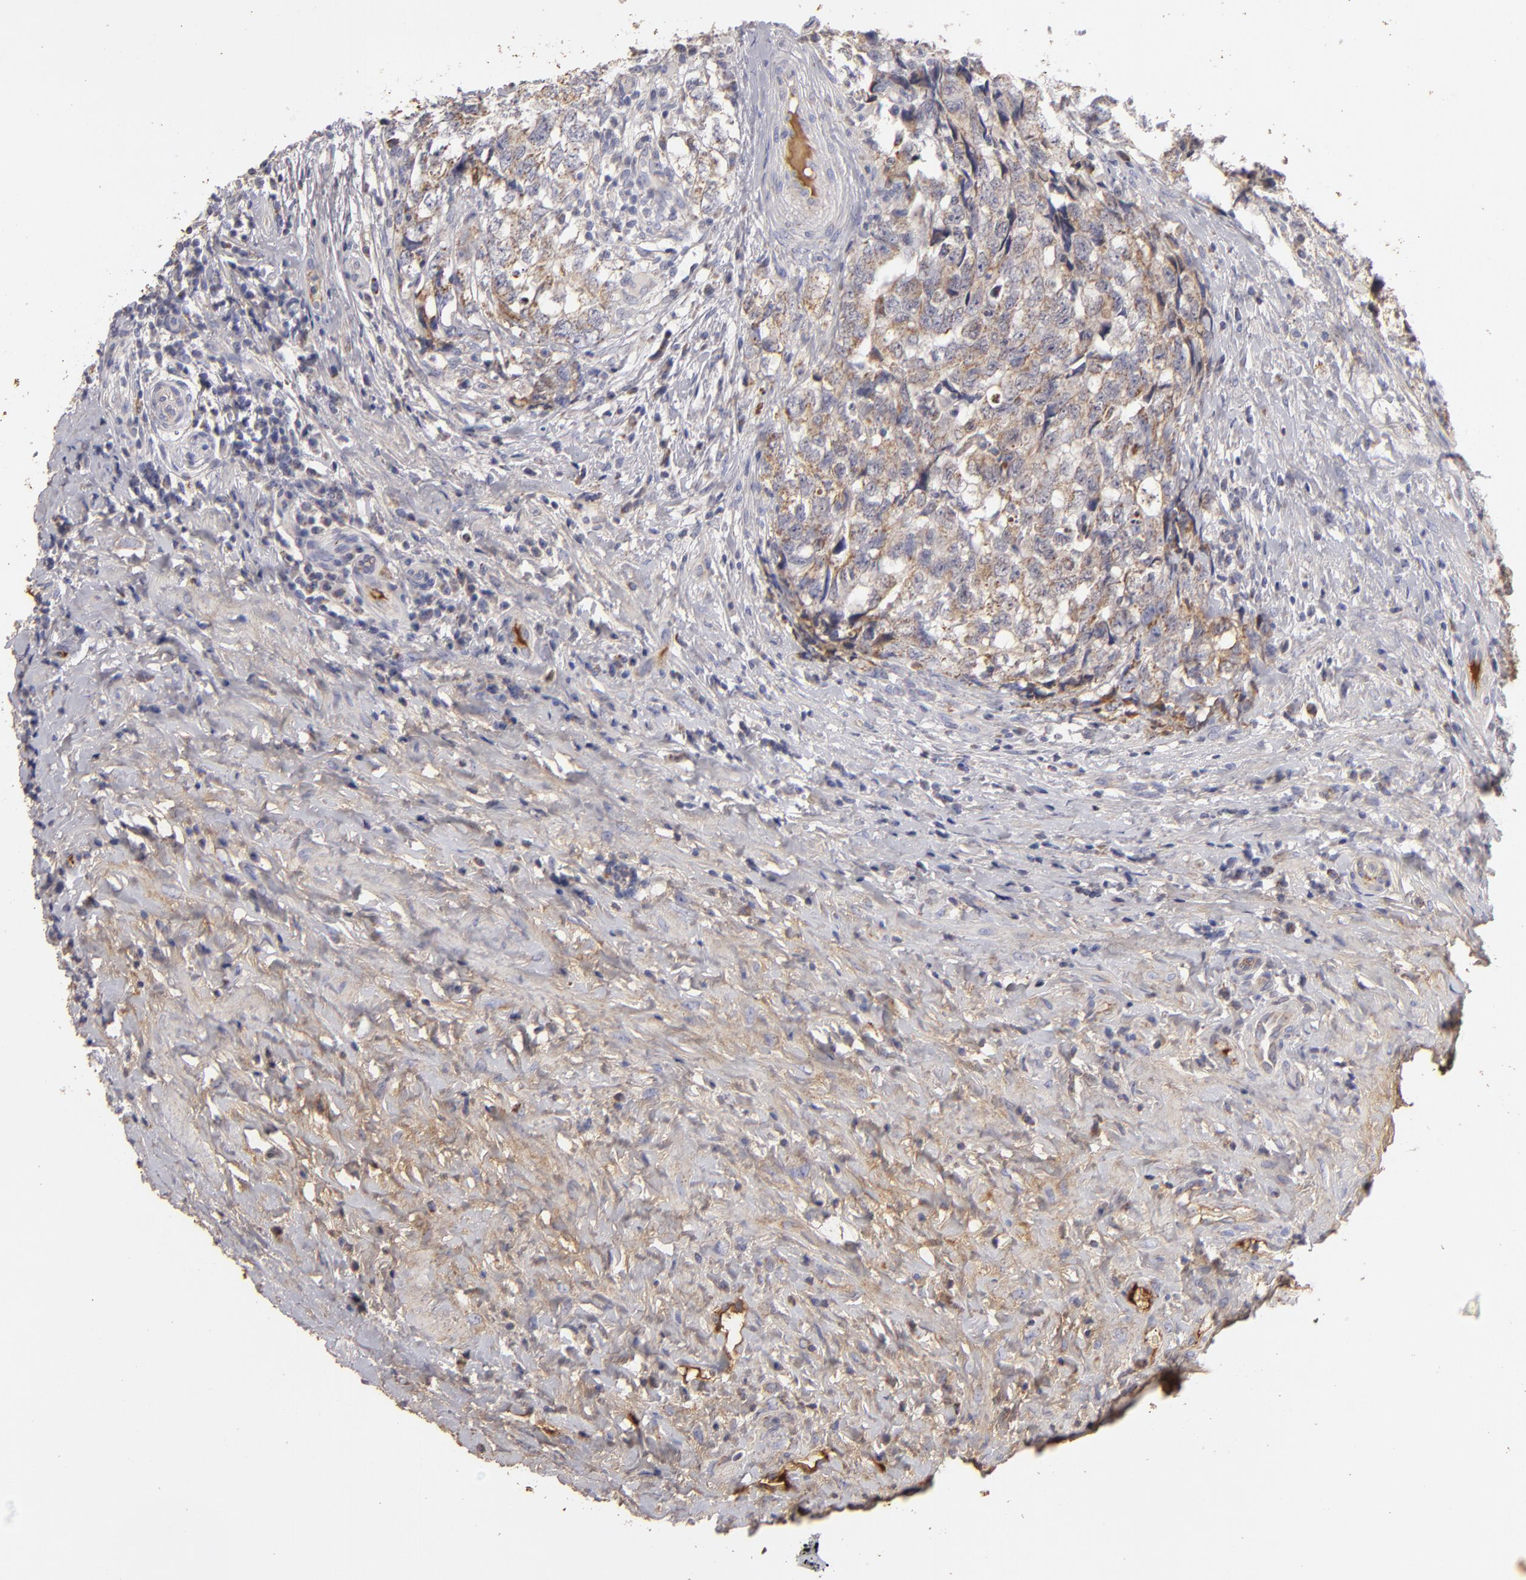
{"staining": {"intensity": "weak", "quantity": ">75%", "location": "cytoplasmic/membranous"}, "tissue": "testis cancer", "cell_type": "Tumor cells", "image_type": "cancer", "snomed": [{"axis": "morphology", "description": "Carcinoma, Embryonal, NOS"}, {"axis": "topography", "description": "Testis"}], "caption": "Testis cancer tissue displays weak cytoplasmic/membranous expression in approximately >75% of tumor cells", "gene": "CFB", "patient": {"sex": "male", "age": 31}}